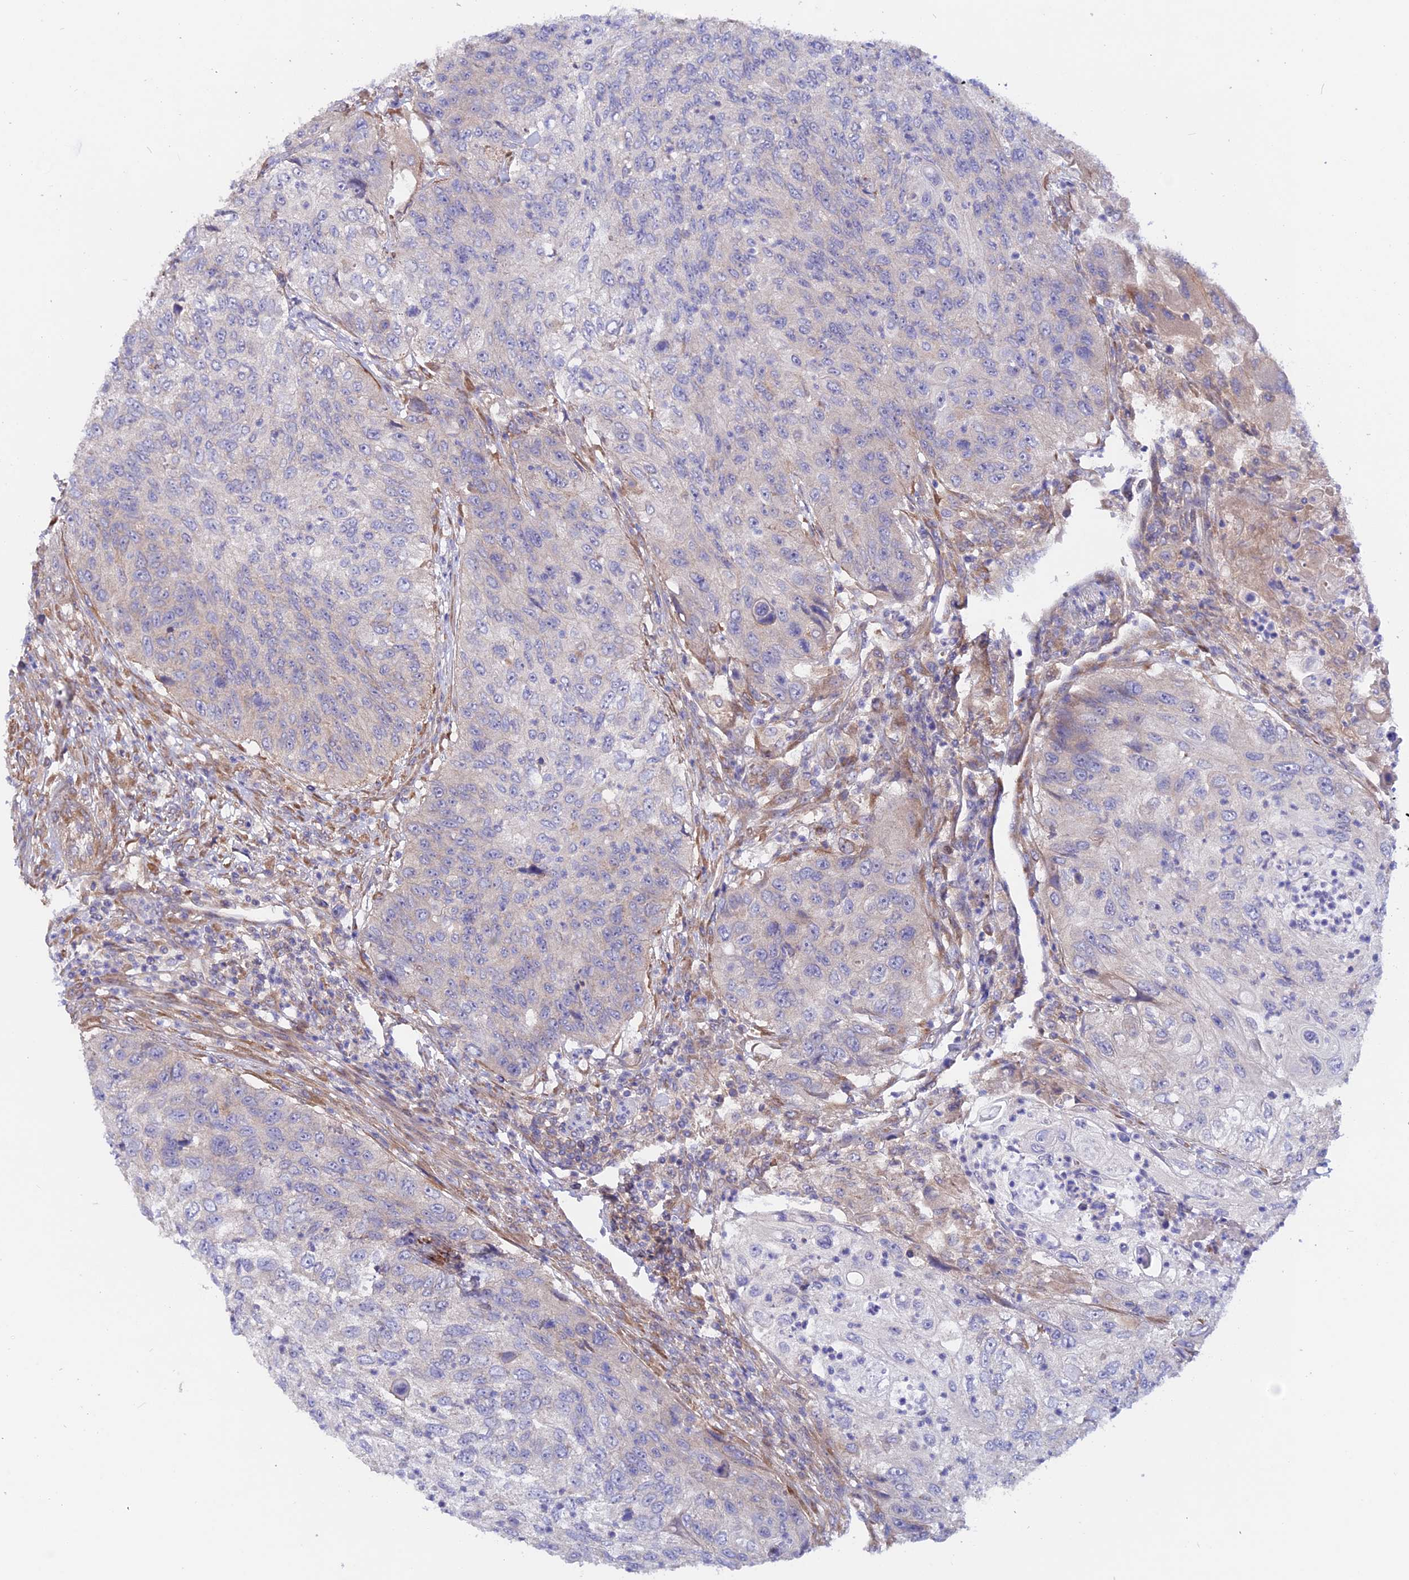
{"staining": {"intensity": "weak", "quantity": "<25%", "location": "cytoplasmic/membranous"}, "tissue": "urothelial cancer", "cell_type": "Tumor cells", "image_type": "cancer", "snomed": [{"axis": "morphology", "description": "Urothelial carcinoma, High grade"}, {"axis": "topography", "description": "Urinary bladder"}], "caption": "High power microscopy micrograph of an IHC photomicrograph of high-grade urothelial carcinoma, revealing no significant staining in tumor cells.", "gene": "HYCC1", "patient": {"sex": "female", "age": 60}}